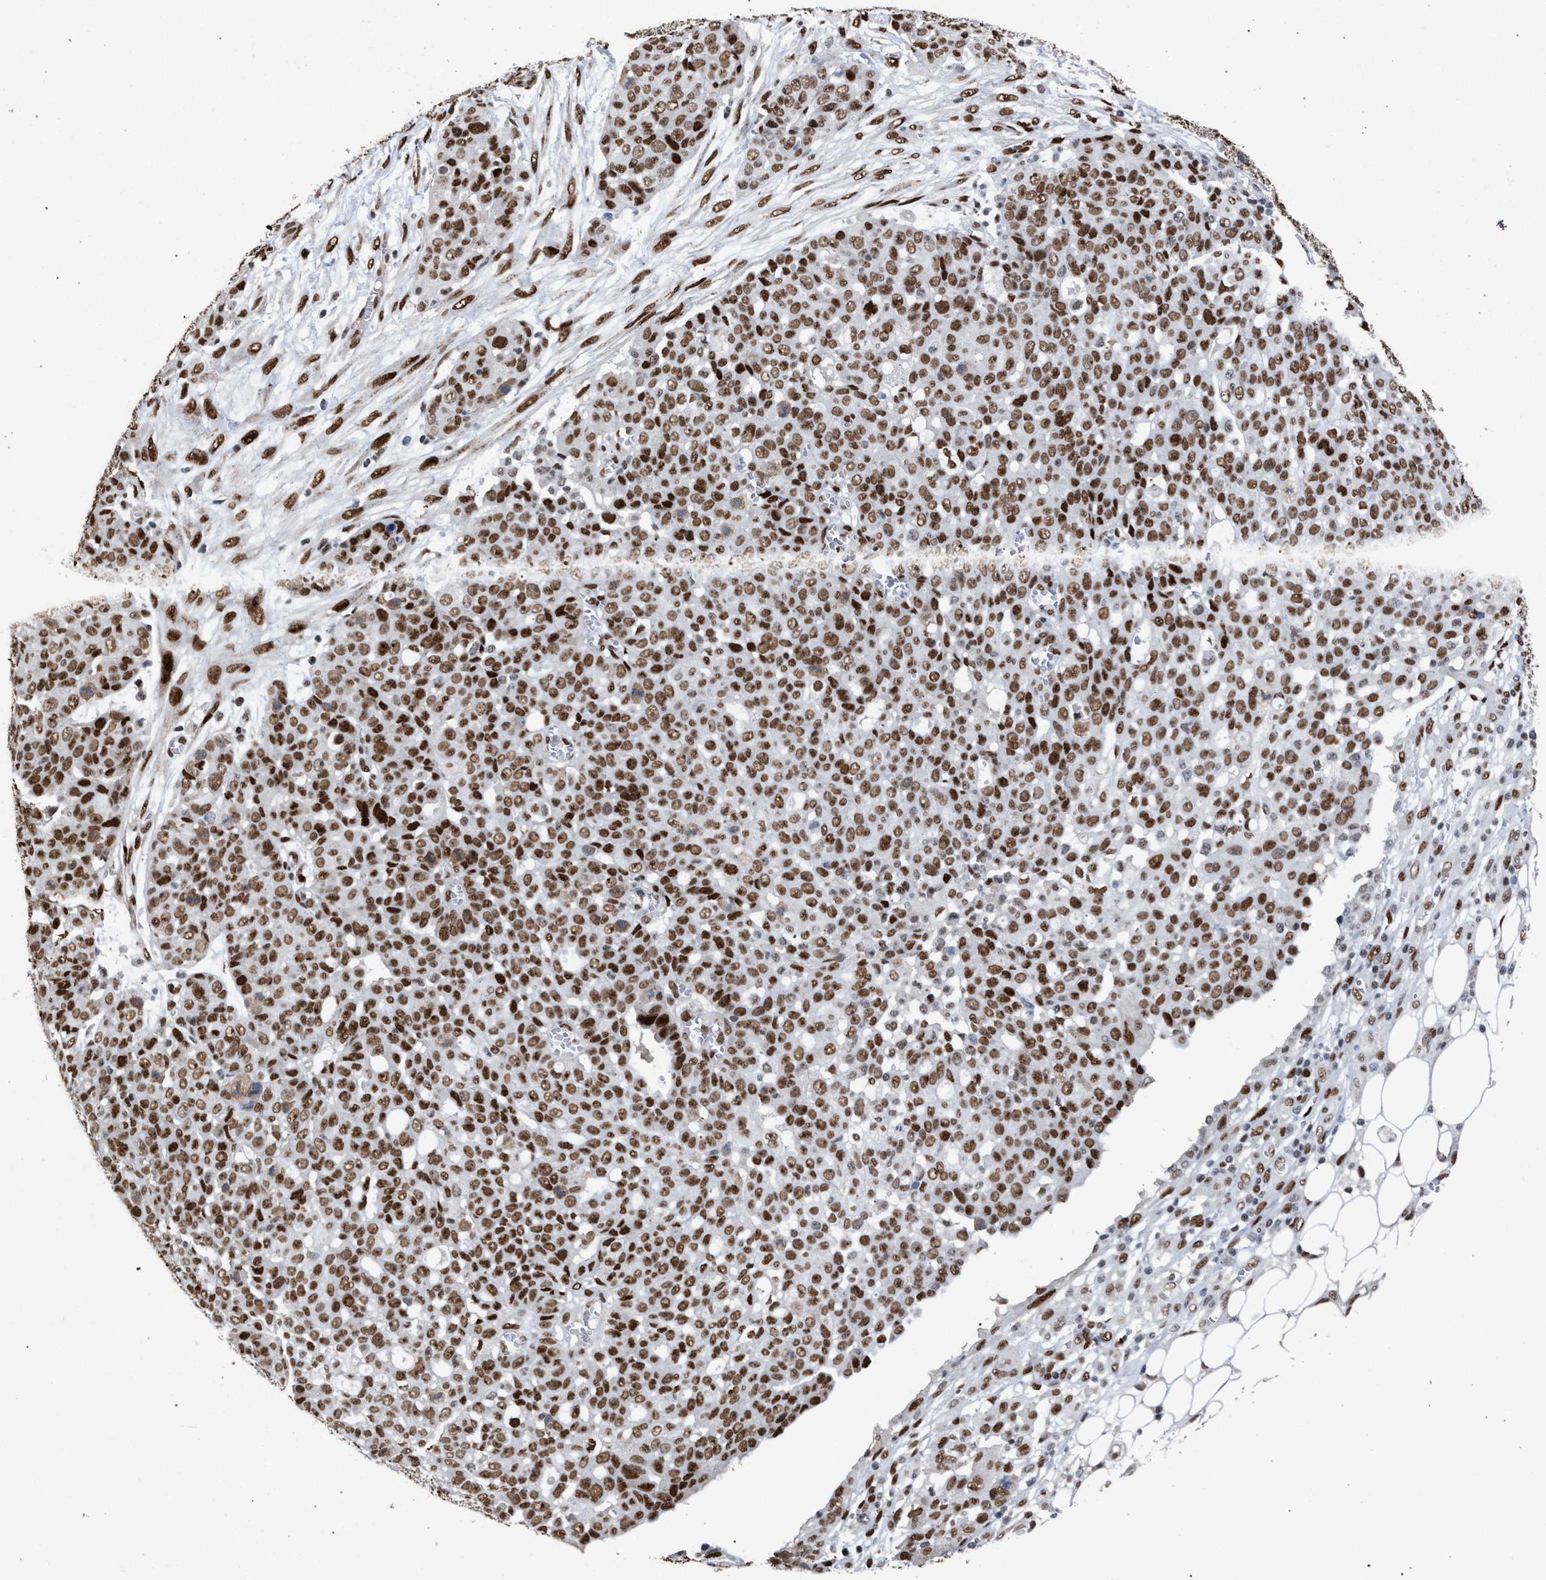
{"staining": {"intensity": "moderate", "quantity": ">75%", "location": "nuclear"}, "tissue": "ovarian cancer", "cell_type": "Tumor cells", "image_type": "cancer", "snomed": [{"axis": "morphology", "description": "Cystadenocarcinoma, serous, NOS"}, {"axis": "topography", "description": "Soft tissue"}, {"axis": "topography", "description": "Ovary"}], "caption": "High-power microscopy captured an immunohistochemistry image of ovarian serous cystadenocarcinoma, revealing moderate nuclear staining in approximately >75% of tumor cells. Immunohistochemistry stains the protein in brown and the nuclei are stained blue.", "gene": "TP53BP1", "patient": {"sex": "female", "age": 57}}